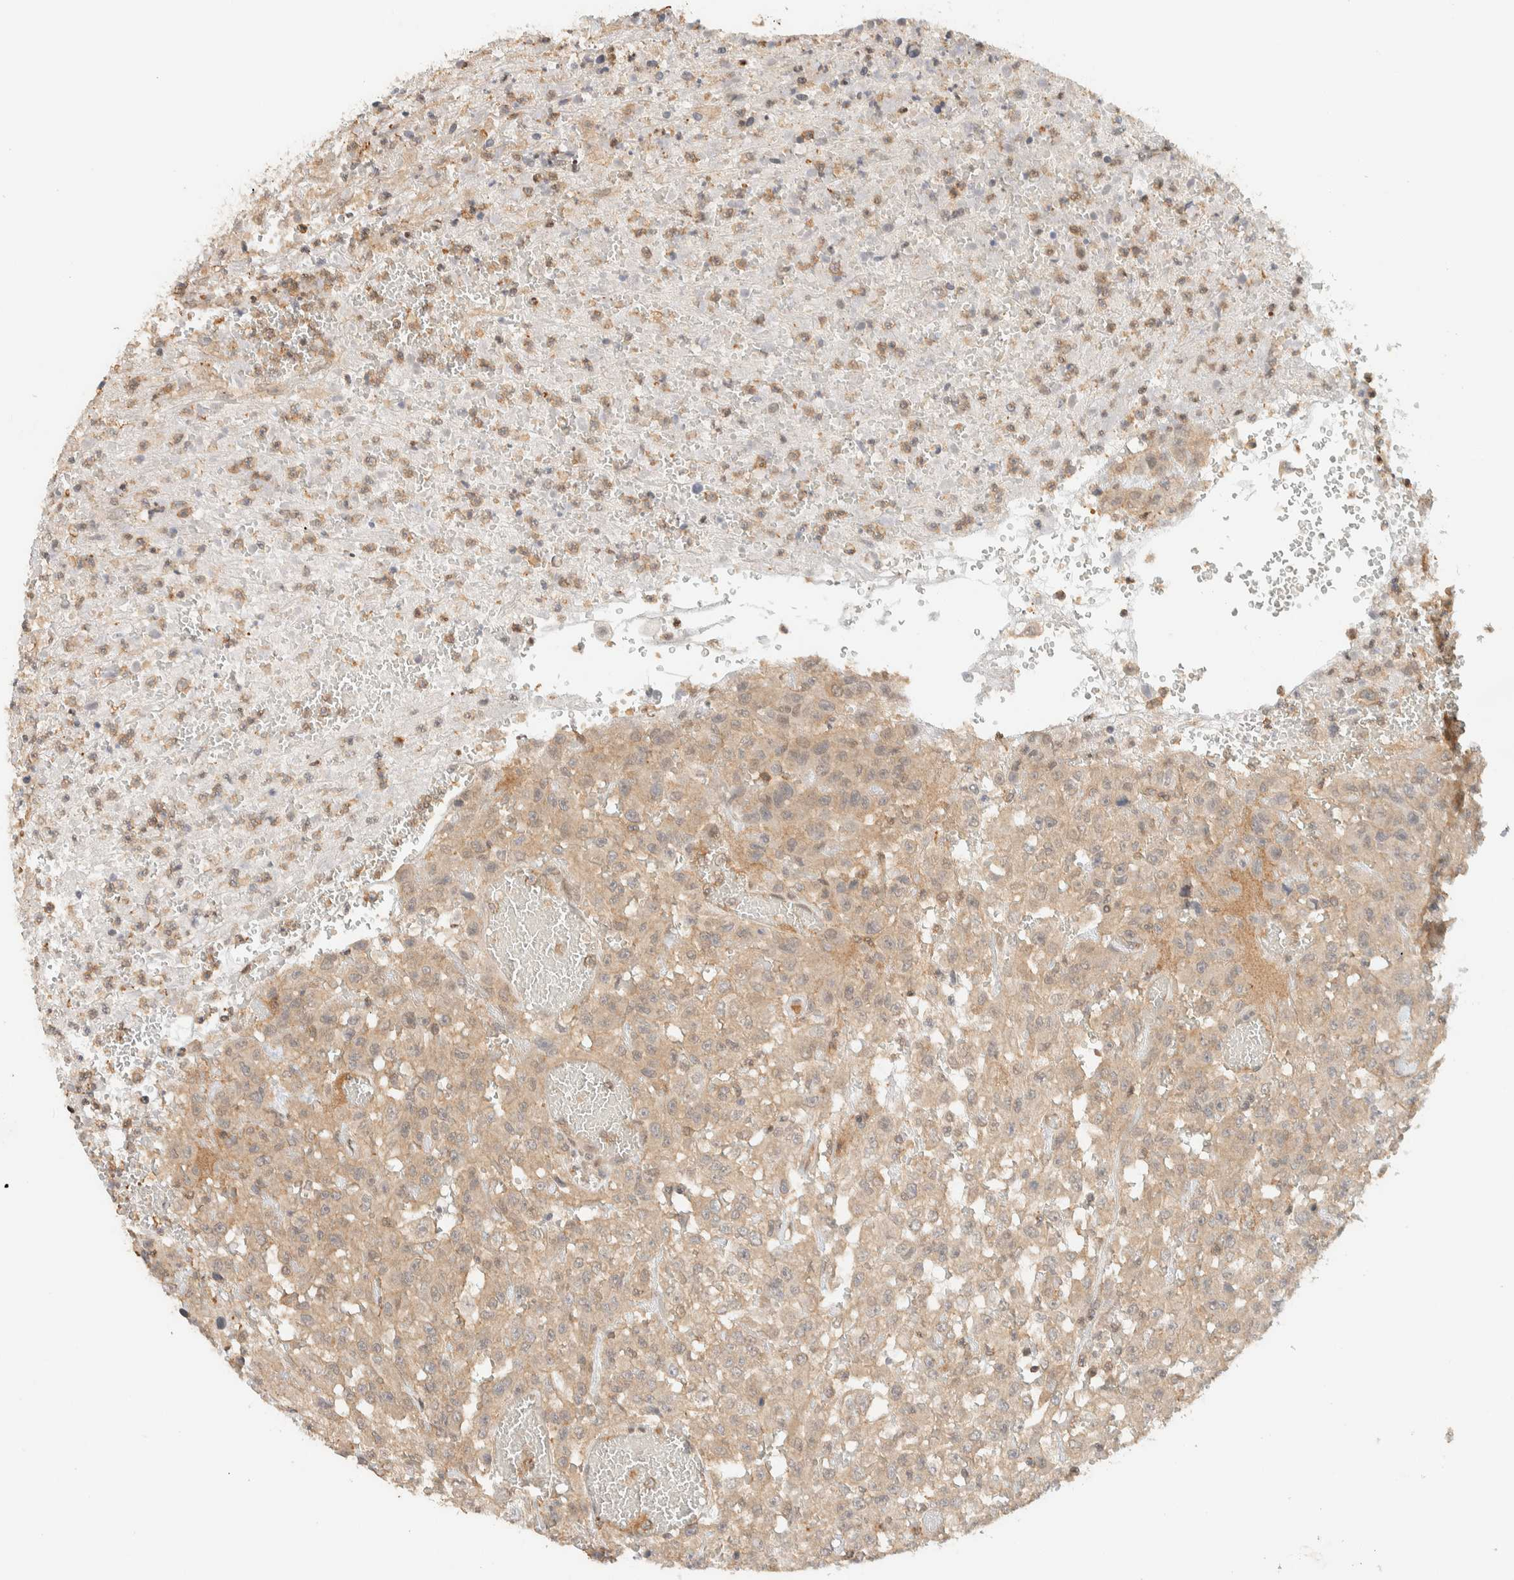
{"staining": {"intensity": "weak", "quantity": ">75%", "location": "cytoplasmic/membranous"}, "tissue": "urothelial cancer", "cell_type": "Tumor cells", "image_type": "cancer", "snomed": [{"axis": "morphology", "description": "Urothelial carcinoma, High grade"}, {"axis": "topography", "description": "Urinary bladder"}], "caption": "This is a micrograph of IHC staining of urothelial cancer, which shows weak positivity in the cytoplasmic/membranous of tumor cells.", "gene": "ARFGEF1", "patient": {"sex": "male", "age": 46}}